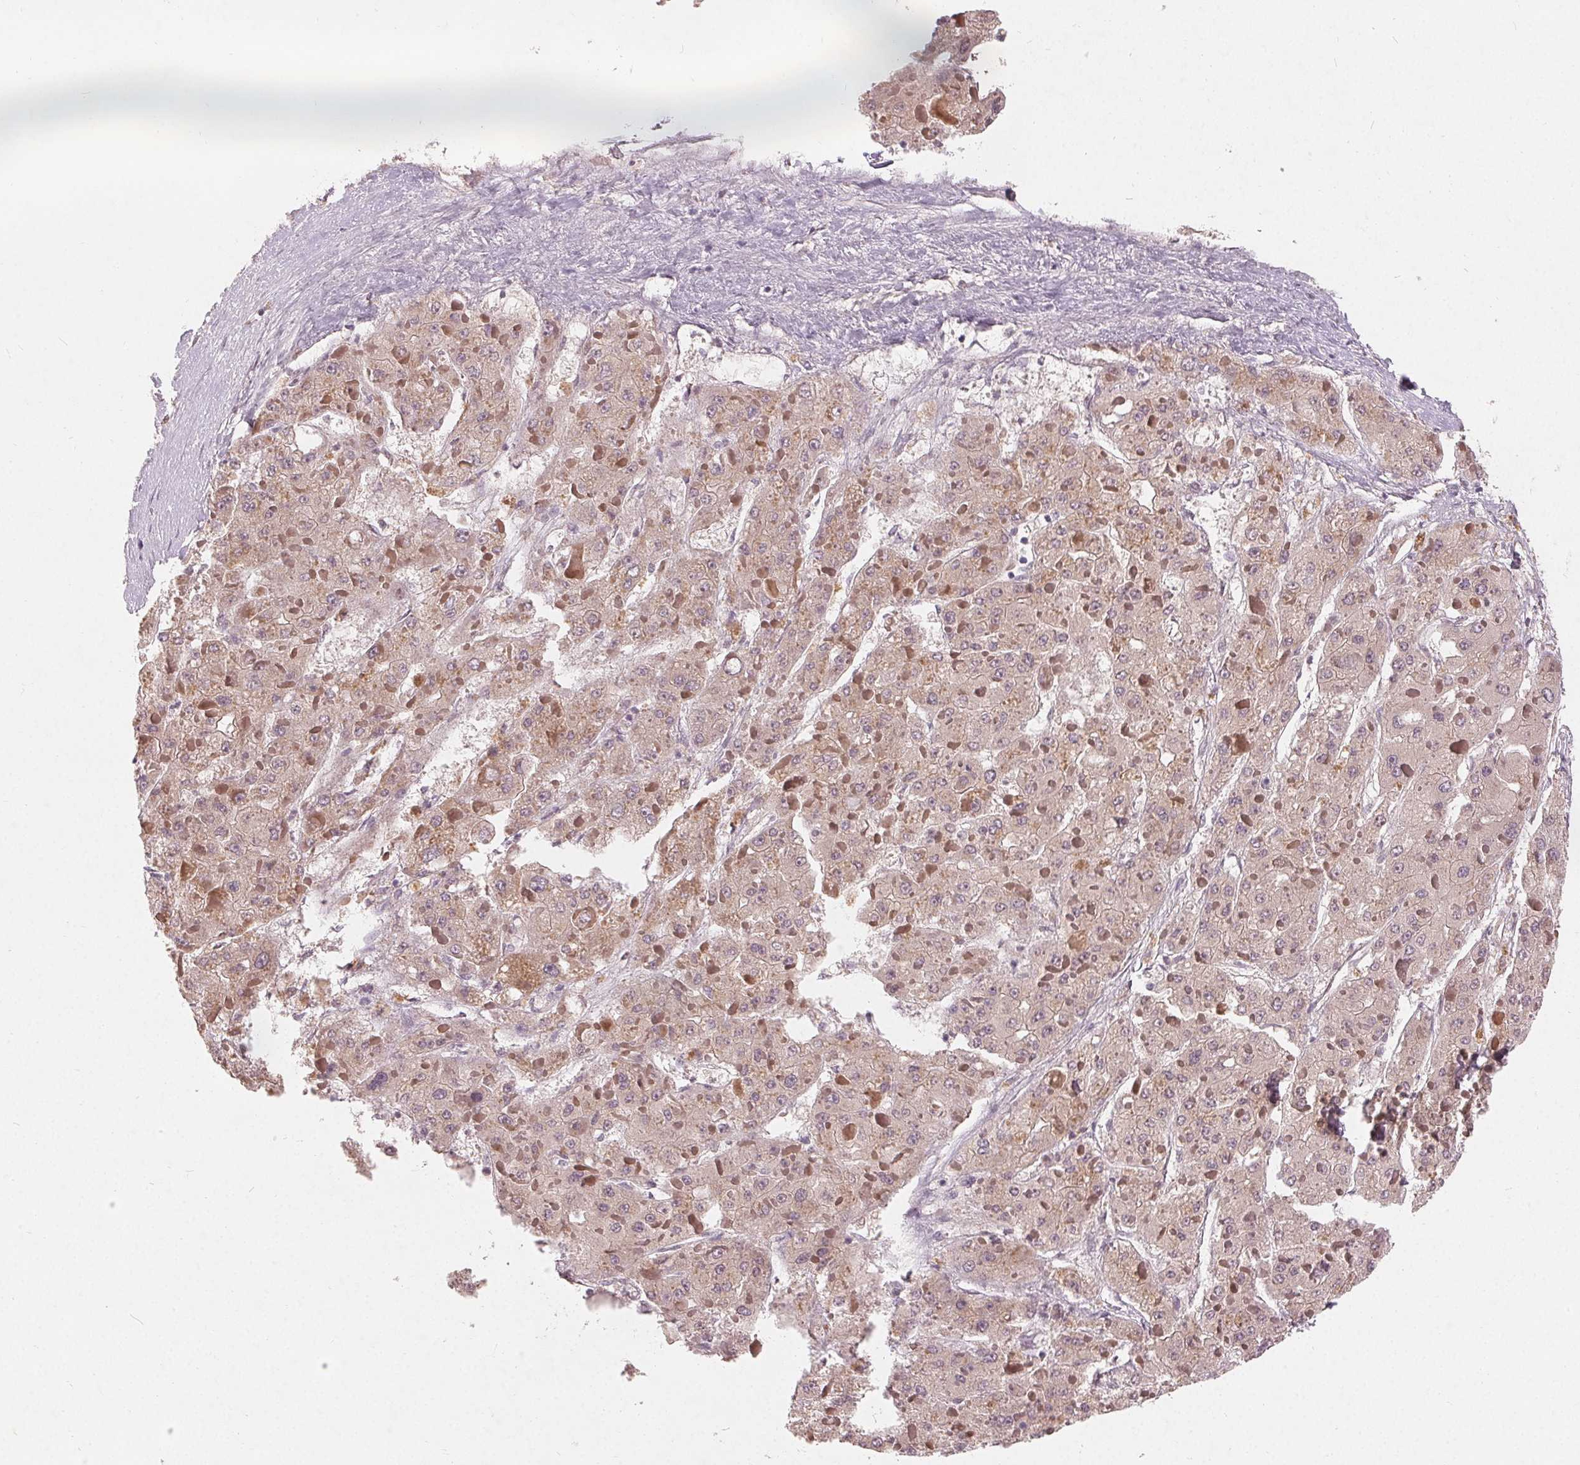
{"staining": {"intensity": "negative", "quantity": "none", "location": "none"}, "tissue": "liver cancer", "cell_type": "Tumor cells", "image_type": "cancer", "snomed": [{"axis": "morphology", "description": "Carcinoma, Hepatocellular, NOS"}, {"axis": "topography", "description": "Liver"}], "caption": "DAB immunohistochemical staining of human hepatocellular carcinoma (liver) demonstrates no significant positivity in tumor cells.", "gene": "TRIM60", "patient": {"sex": "female", "age": 73}}